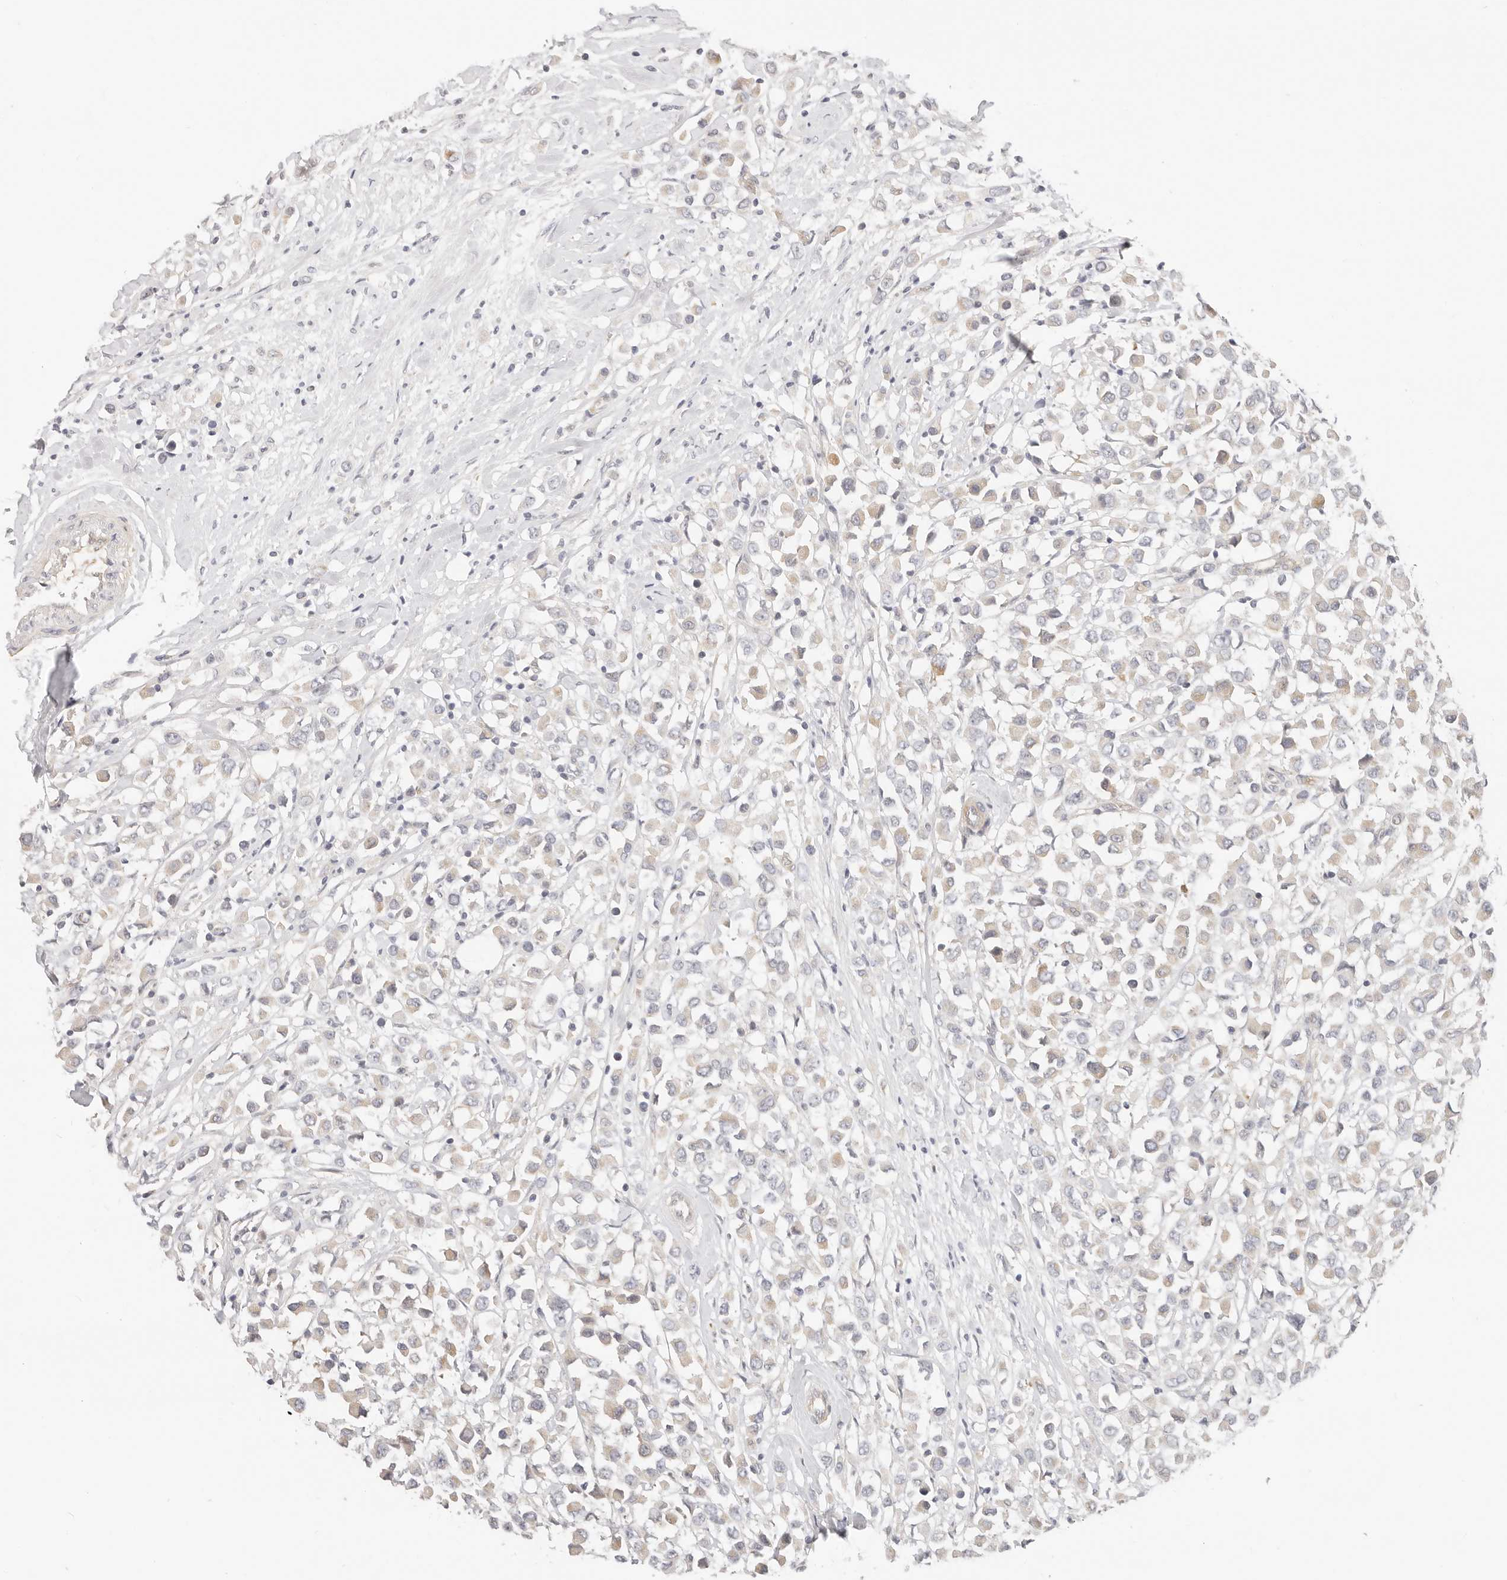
{"staining": {"intensity": "weak", "quantity": "<25%", "location": "cytoplasmic/membranous"}, "tissue": "breast cancer", "cell_type": "Tumor cells", "image_type": "cancer", "snomed": [{"axis": "morphology", "description": "Duct carcinoma"}, {"axis": "topography", "description": "Breast"}], "caption": "This is a image of IHC staining of infiltrating ductal carcinoma (breast), which shows no positivity in tumor cells.", "gene": "DTNBP1", "patient": {"sex": "female", "age": 61}}